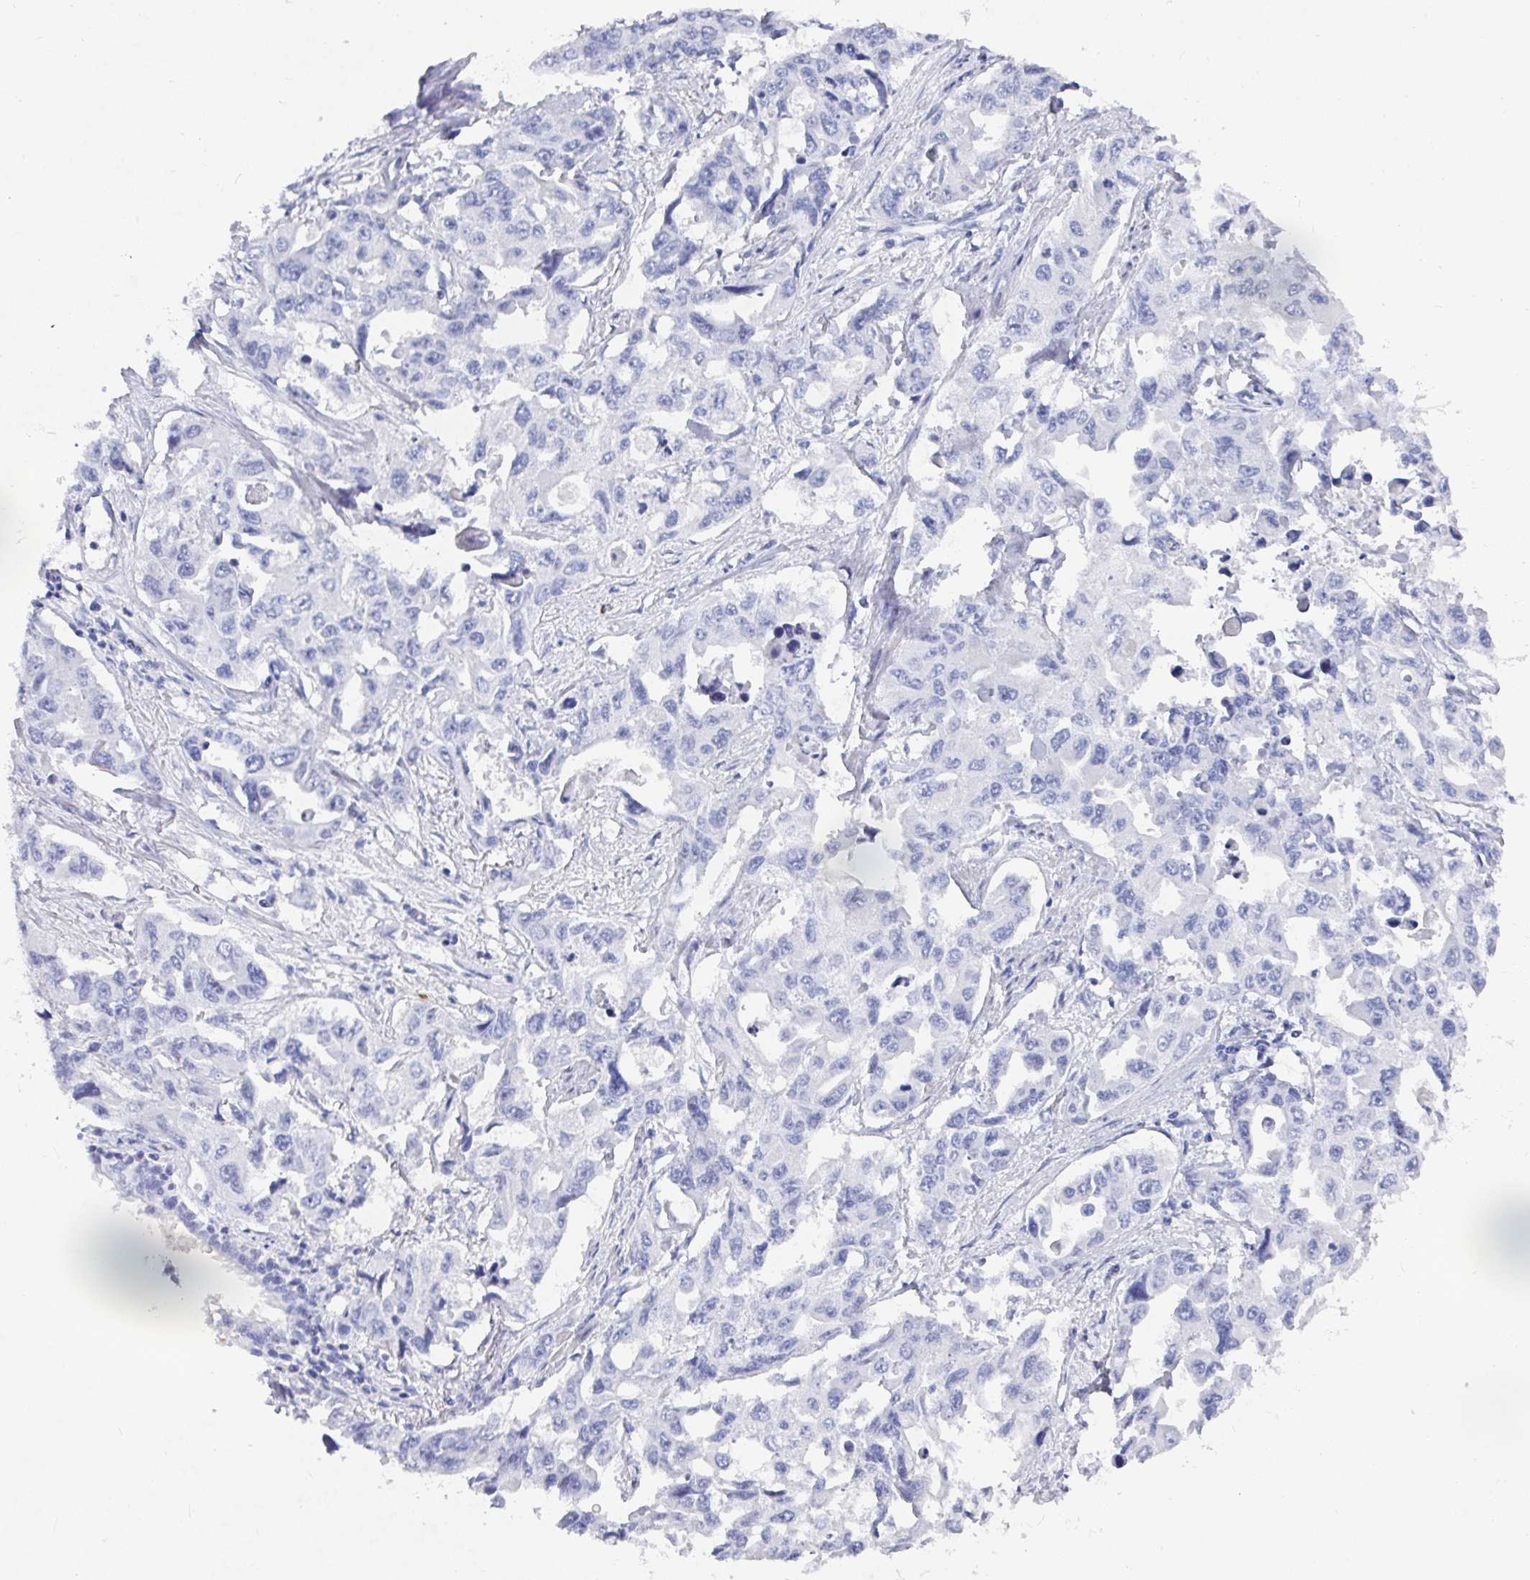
{"staining": {"intensity": "negative", "quantity": "none", "location": "none"}, "tissue": "lung cancer", "cell_type": "Tumor cells", "image_type": "cancer", "snomed": [{"axis": "morphology", "description": "Adenocarcinoma, NOS"}, {"axis": "topography", "description": "Lung"}], "caption": "Tumor cells are negative for brown protein staining in adenocarcinoma (lung).", "gene": "GRIA1", "patient": {"sex": "male", "age": 64}}